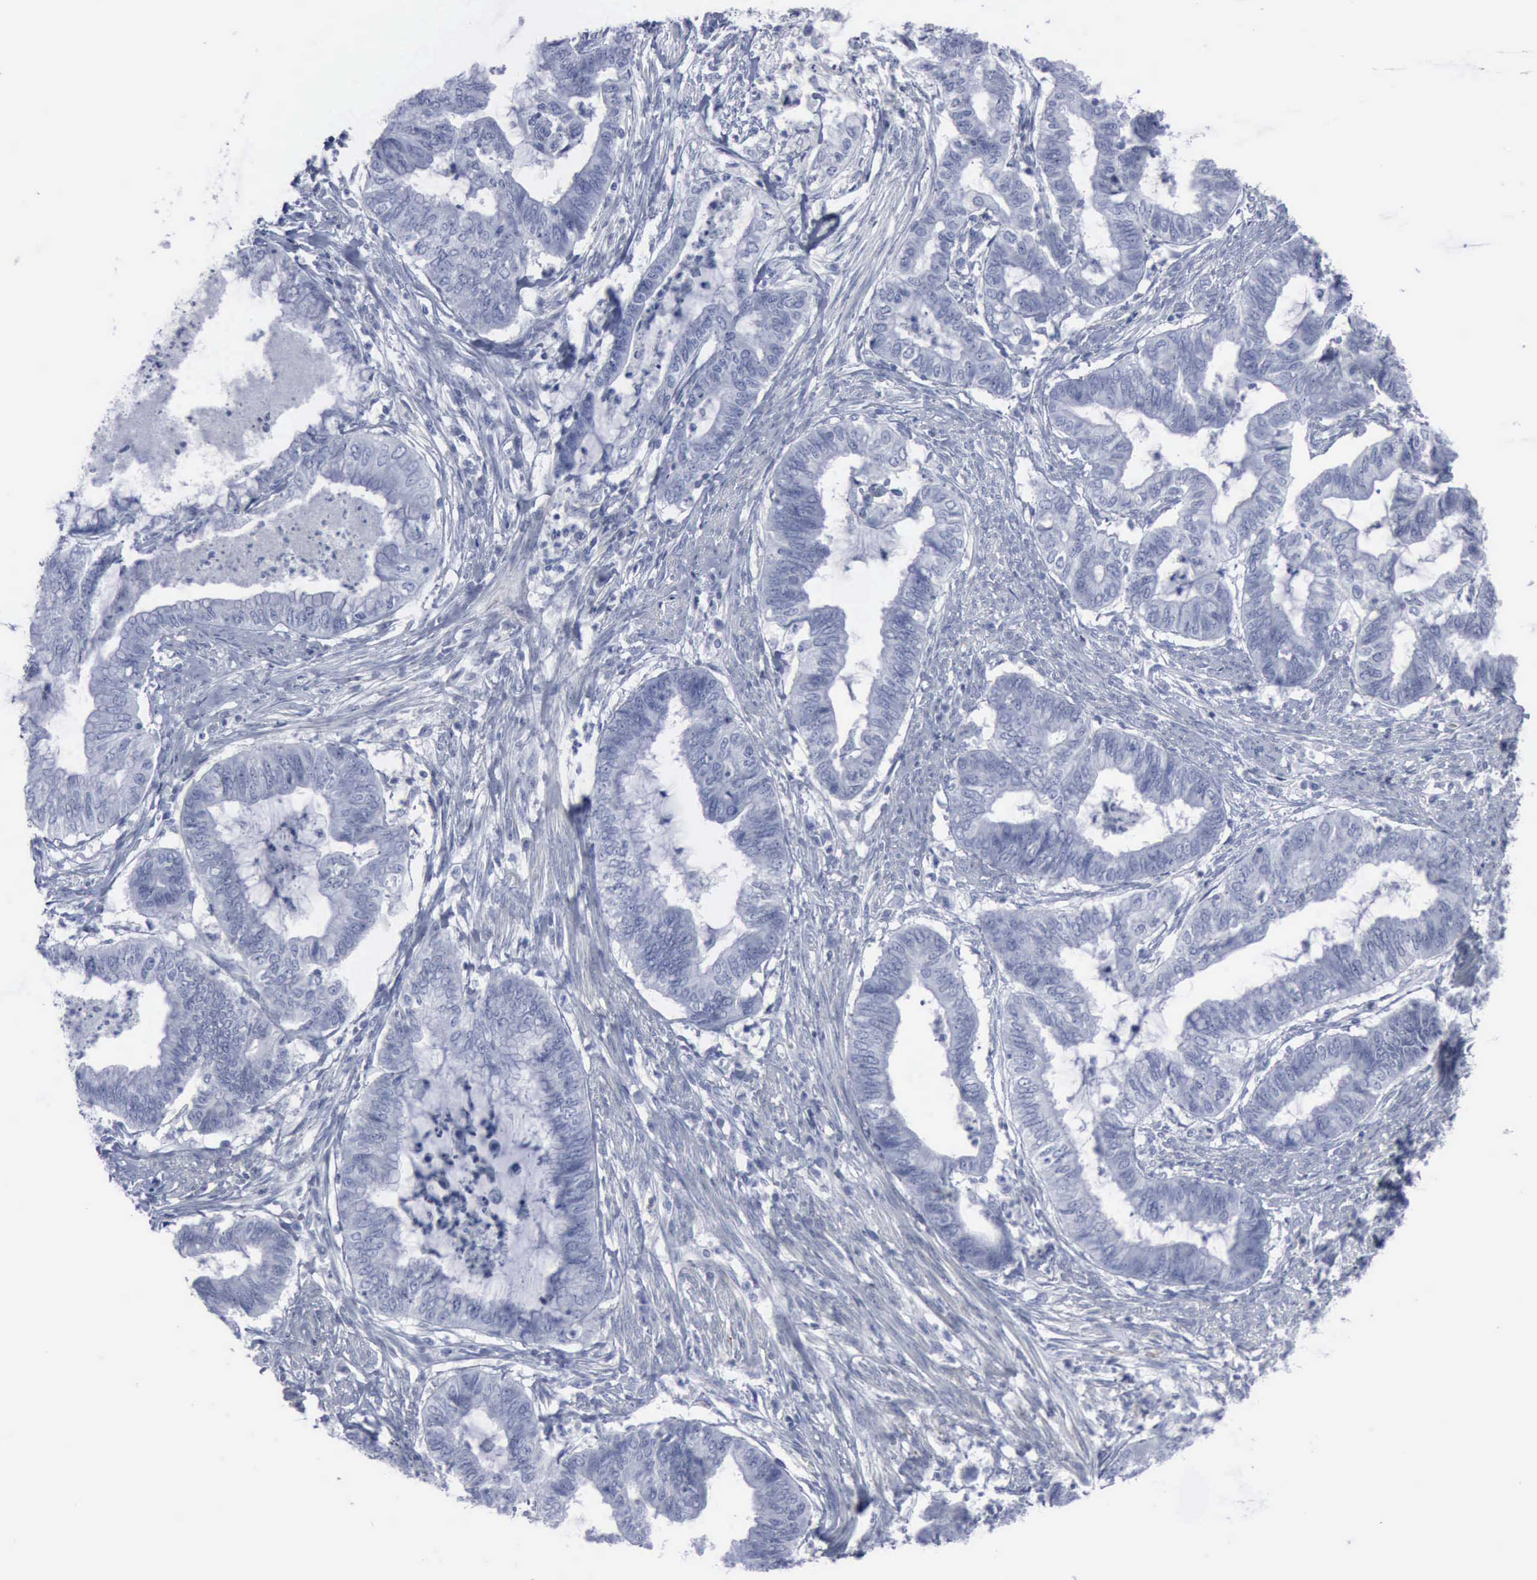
{"staining": {"intensity": "negative", "quantity": "none", "location": "none"}, "tissue": "endometrial cancer", "cell_type": "Tumor cells", "image_type": "cancer", "snomed": [{"axis": "morphology", "description": "Necrosis, NOS"}, {"axis": "morphology", "description": "Adenocarcinoma, NOS"}, {"axis": "topography", "description": "Endometrium"}], "caption": "Tumor cells show no significant protein positivity in adenocarcinoma (endometrial).", "gene": "VCAM1", "patient": {"sex": "female", "age": 79}}